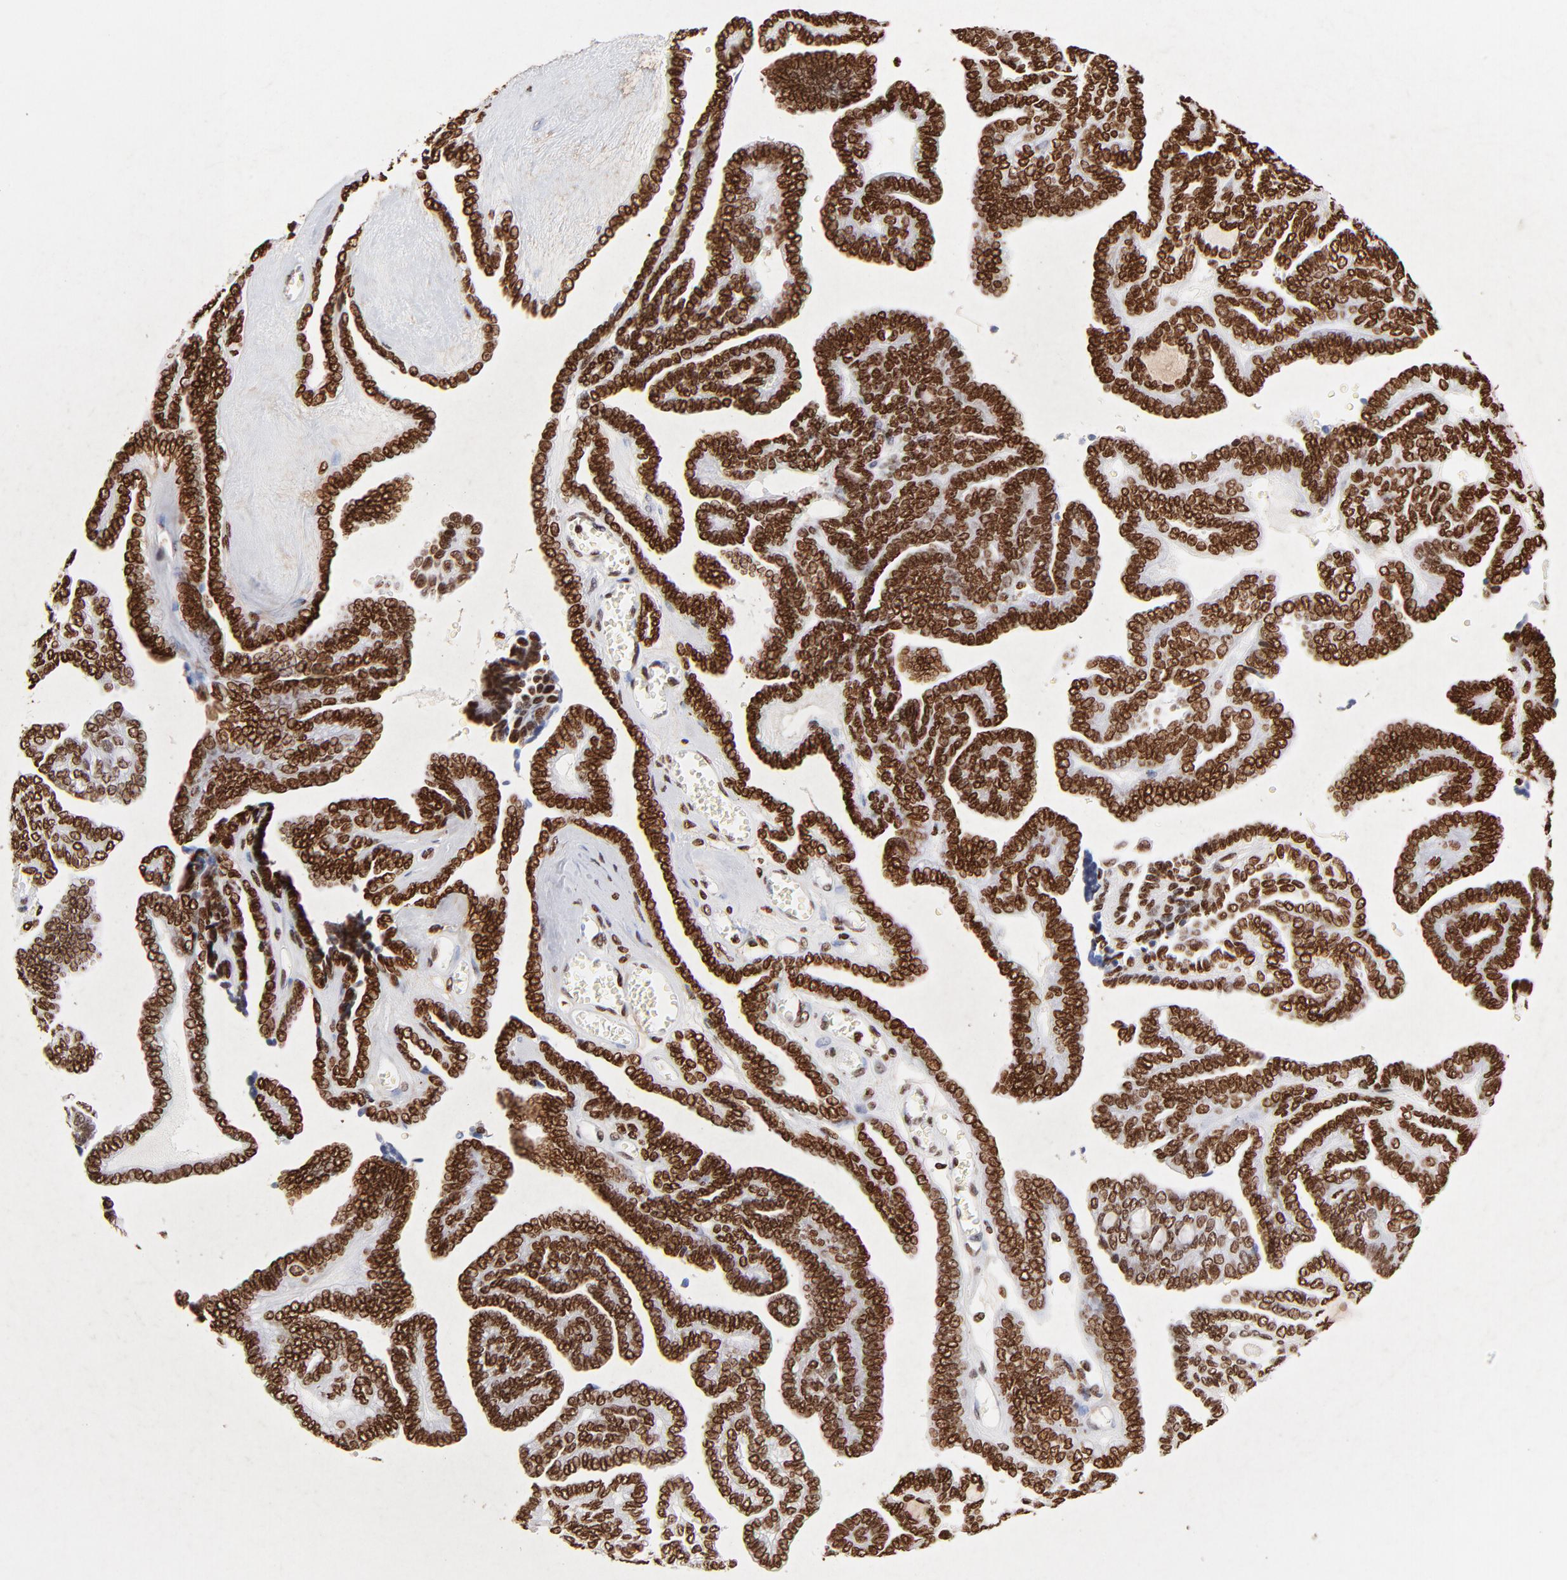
{"staining": {"intensity": "strong", "quantity": ">75%", "location": "nuclear"}, "tissue": "ovarian cancer", "cell_type": "Tumor cells", "image_type": "cancer", "snomed": [{"axis": "morphology", "description": "Cystadenocarcinoma, serous, NOS"}, {"axis": "topography", "description": "Ovary"}], "caption": "Tumor cells show strong nuclear expression in approximately >75% of cells in ovarian serous cystadenocarcinoma.", "gene": "FBH1", "patient": {"sex": "female", "age": 71}}